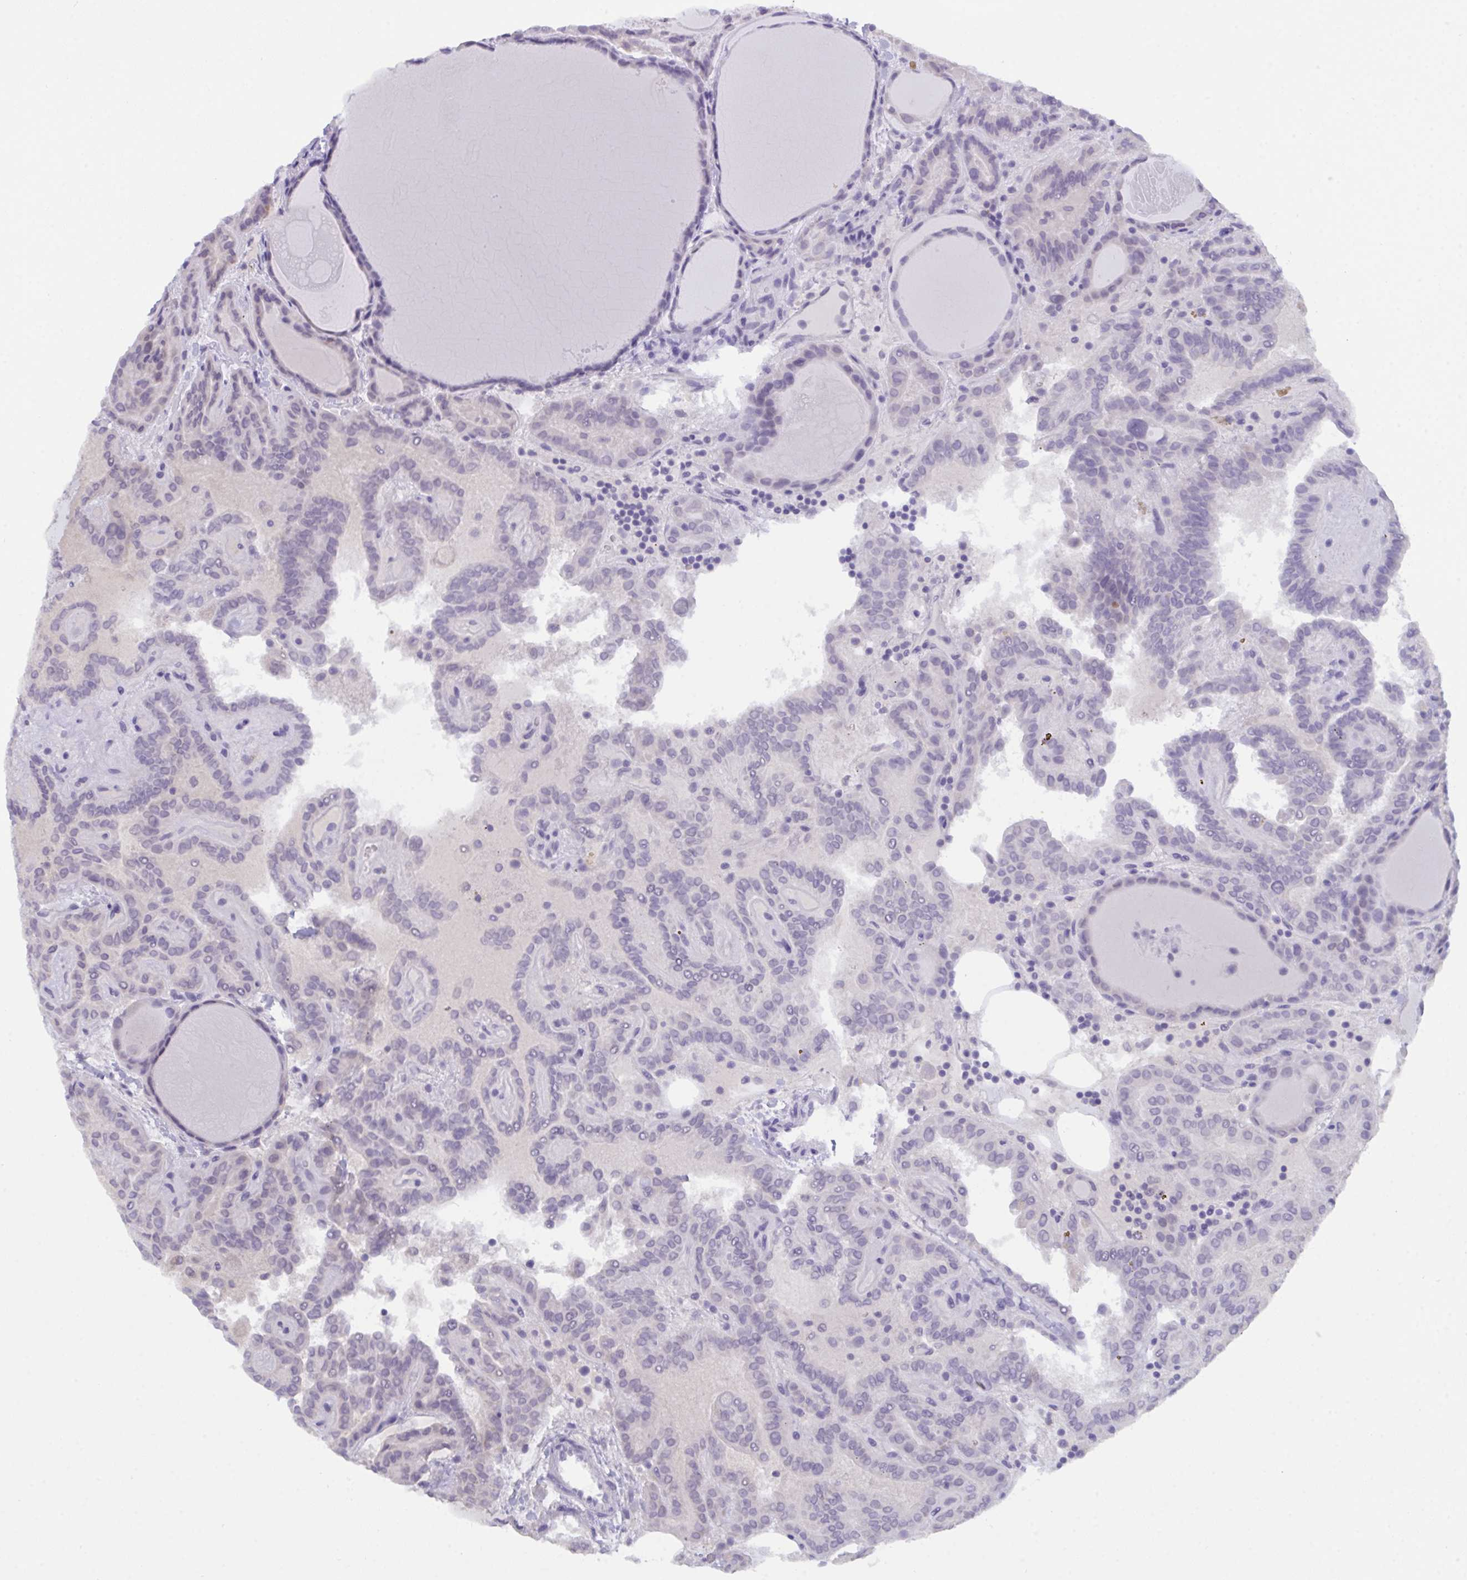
{"staining": {"intensity": "negative", "quantity": "none", "location": "none"}, "tissue": "thyroid cancer", "cell_type": "Tumor cells", "image_type": "cancer", "snomed": [{"axis": "morphology", "description": "Papillary adenocarcinoma, NOS"}, {"axis": "topography", "description": "Thyroid gland"}], "caption": "Immunohistochemical staining of human thyroid cancer (papillary adenocarcinoma) reveals no significant positivity in tumor cells.", "gene": "SERPINB13", "patient": {"sex": "female", "age": 46}}